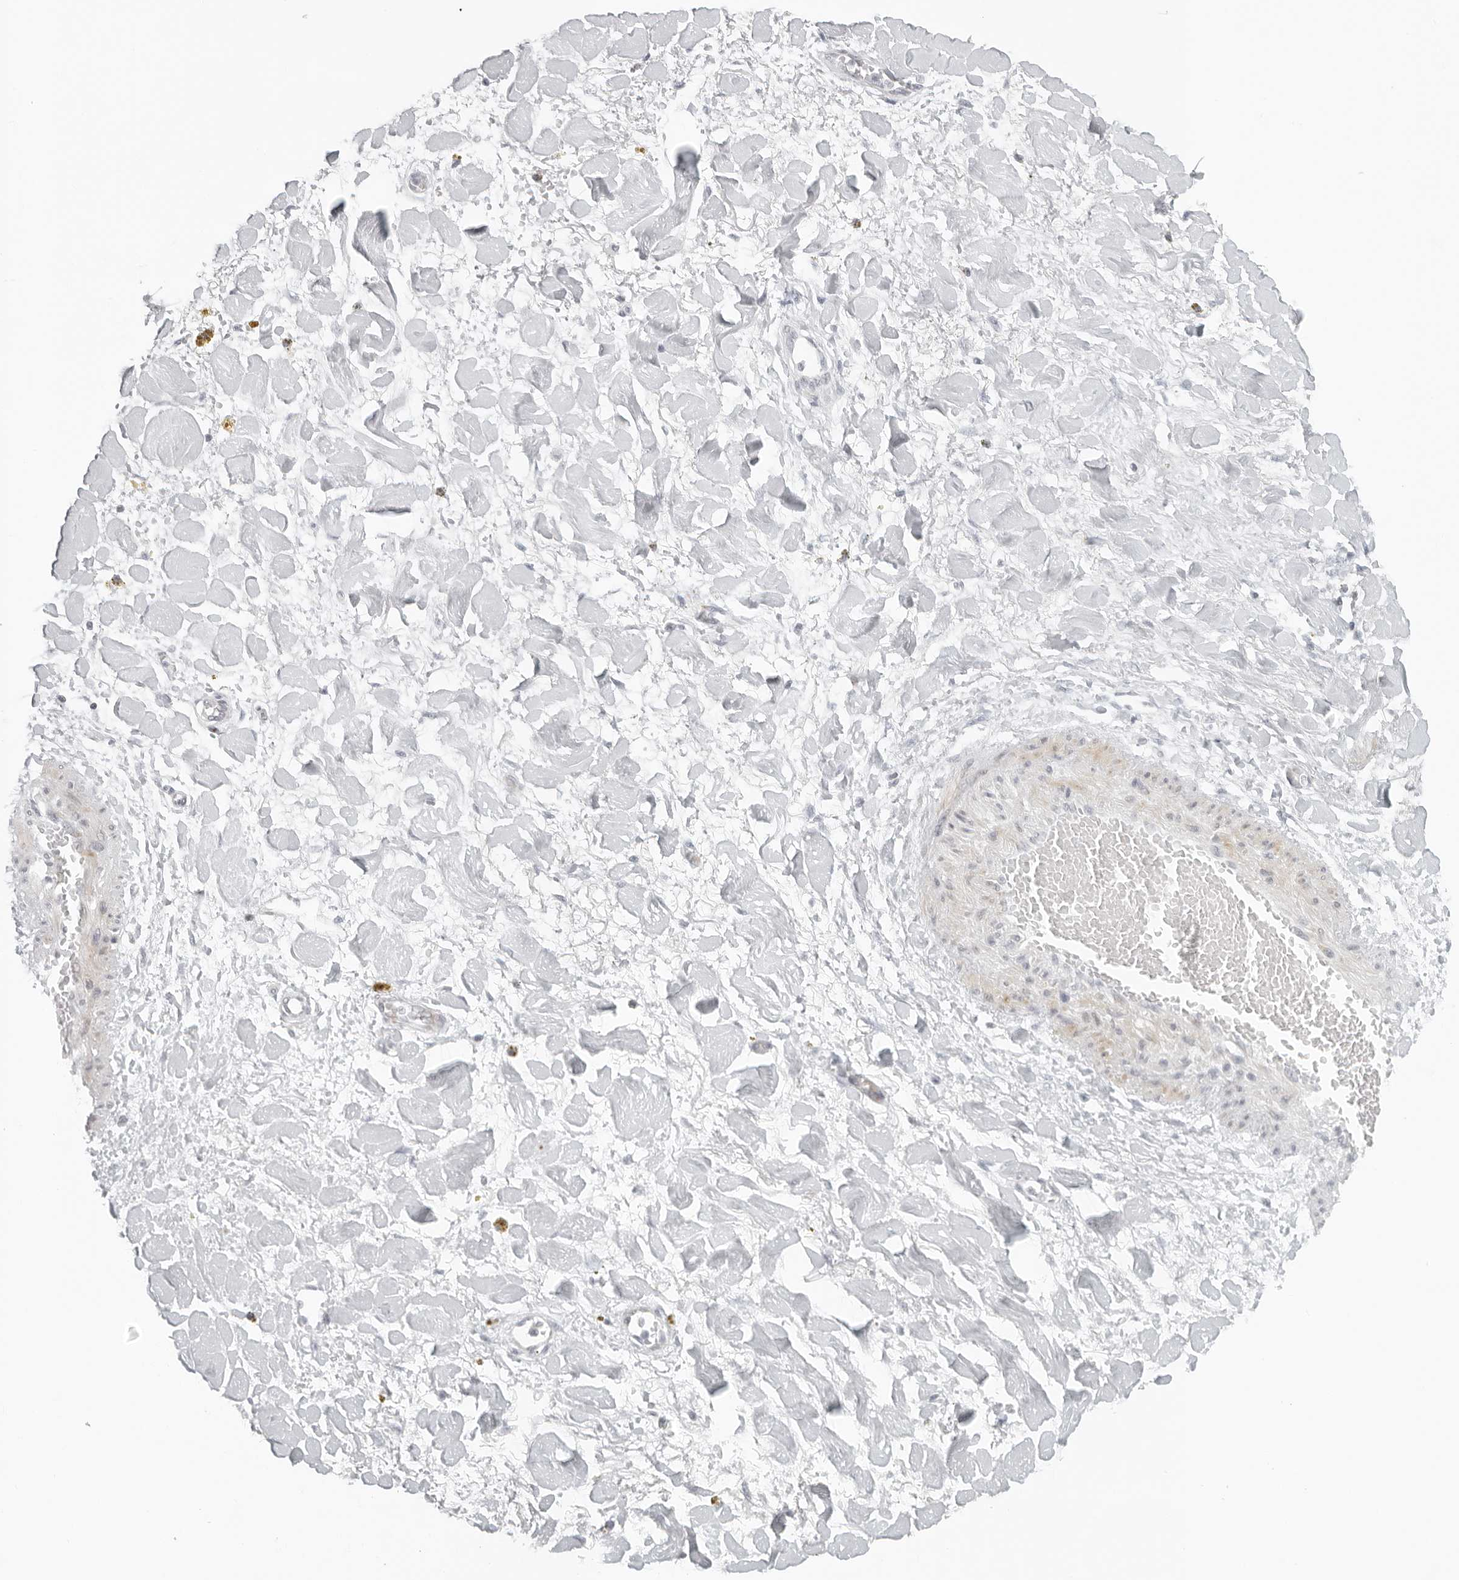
{"staining": {"intensity": "negative", "quantity": "none", "location": "none"}, "tissue": "adipose tissue", "cell_type": "Adipocytes", "image_type": "normal", "snomed": [{"axis": "morphology", "description": "Normal tissue, NOS"}, {"axis": "topography", "description": "Kidney"}, {"axis": "topography", "description": "Peripheral nerve tissue"}], "caption": "The micrograph shows no significant expression in adipocytes of adipose tissue.", "gene": "RPS6KC1", "patient": {"sex": "male", "age": 7}}